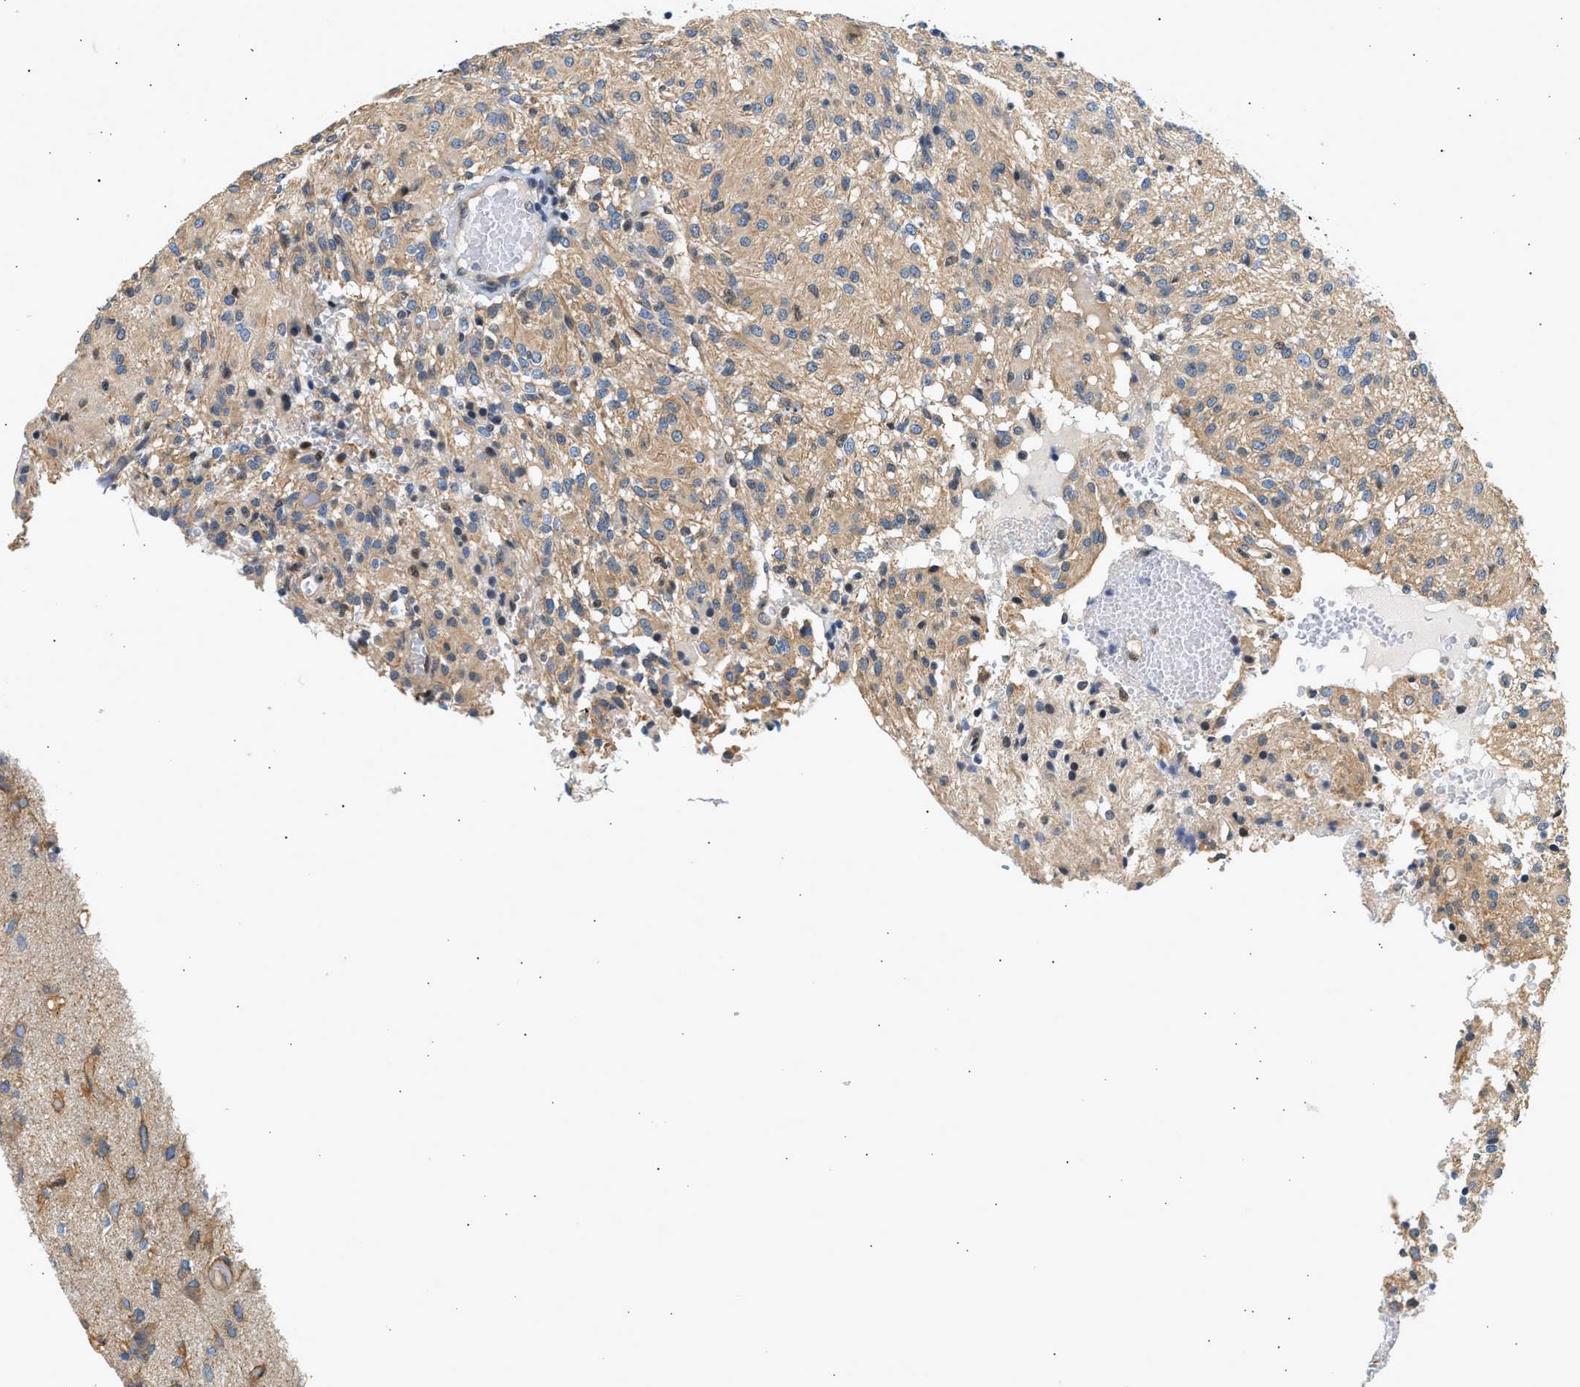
{"staining": {"intensity": "weak", "quantity": "25%-75%", "location": "cytoplasmic/membranous"}, "tissue": "glioma", "cell_type": "Tumor cells", "image_type": "cancer", "snomed": [{"axis": "morphology", "description": "Glioma, malignant, High grade"}, {"axis": "topography", "description": "Brain"}], "caption": "Glioma stained with immunohistochemistry reveals weak cytoplasmic/membranous staining in about 25%-75% of tumor cells.", "gene": "WDR31", "patient": {"sex": "female", "age": 59}}